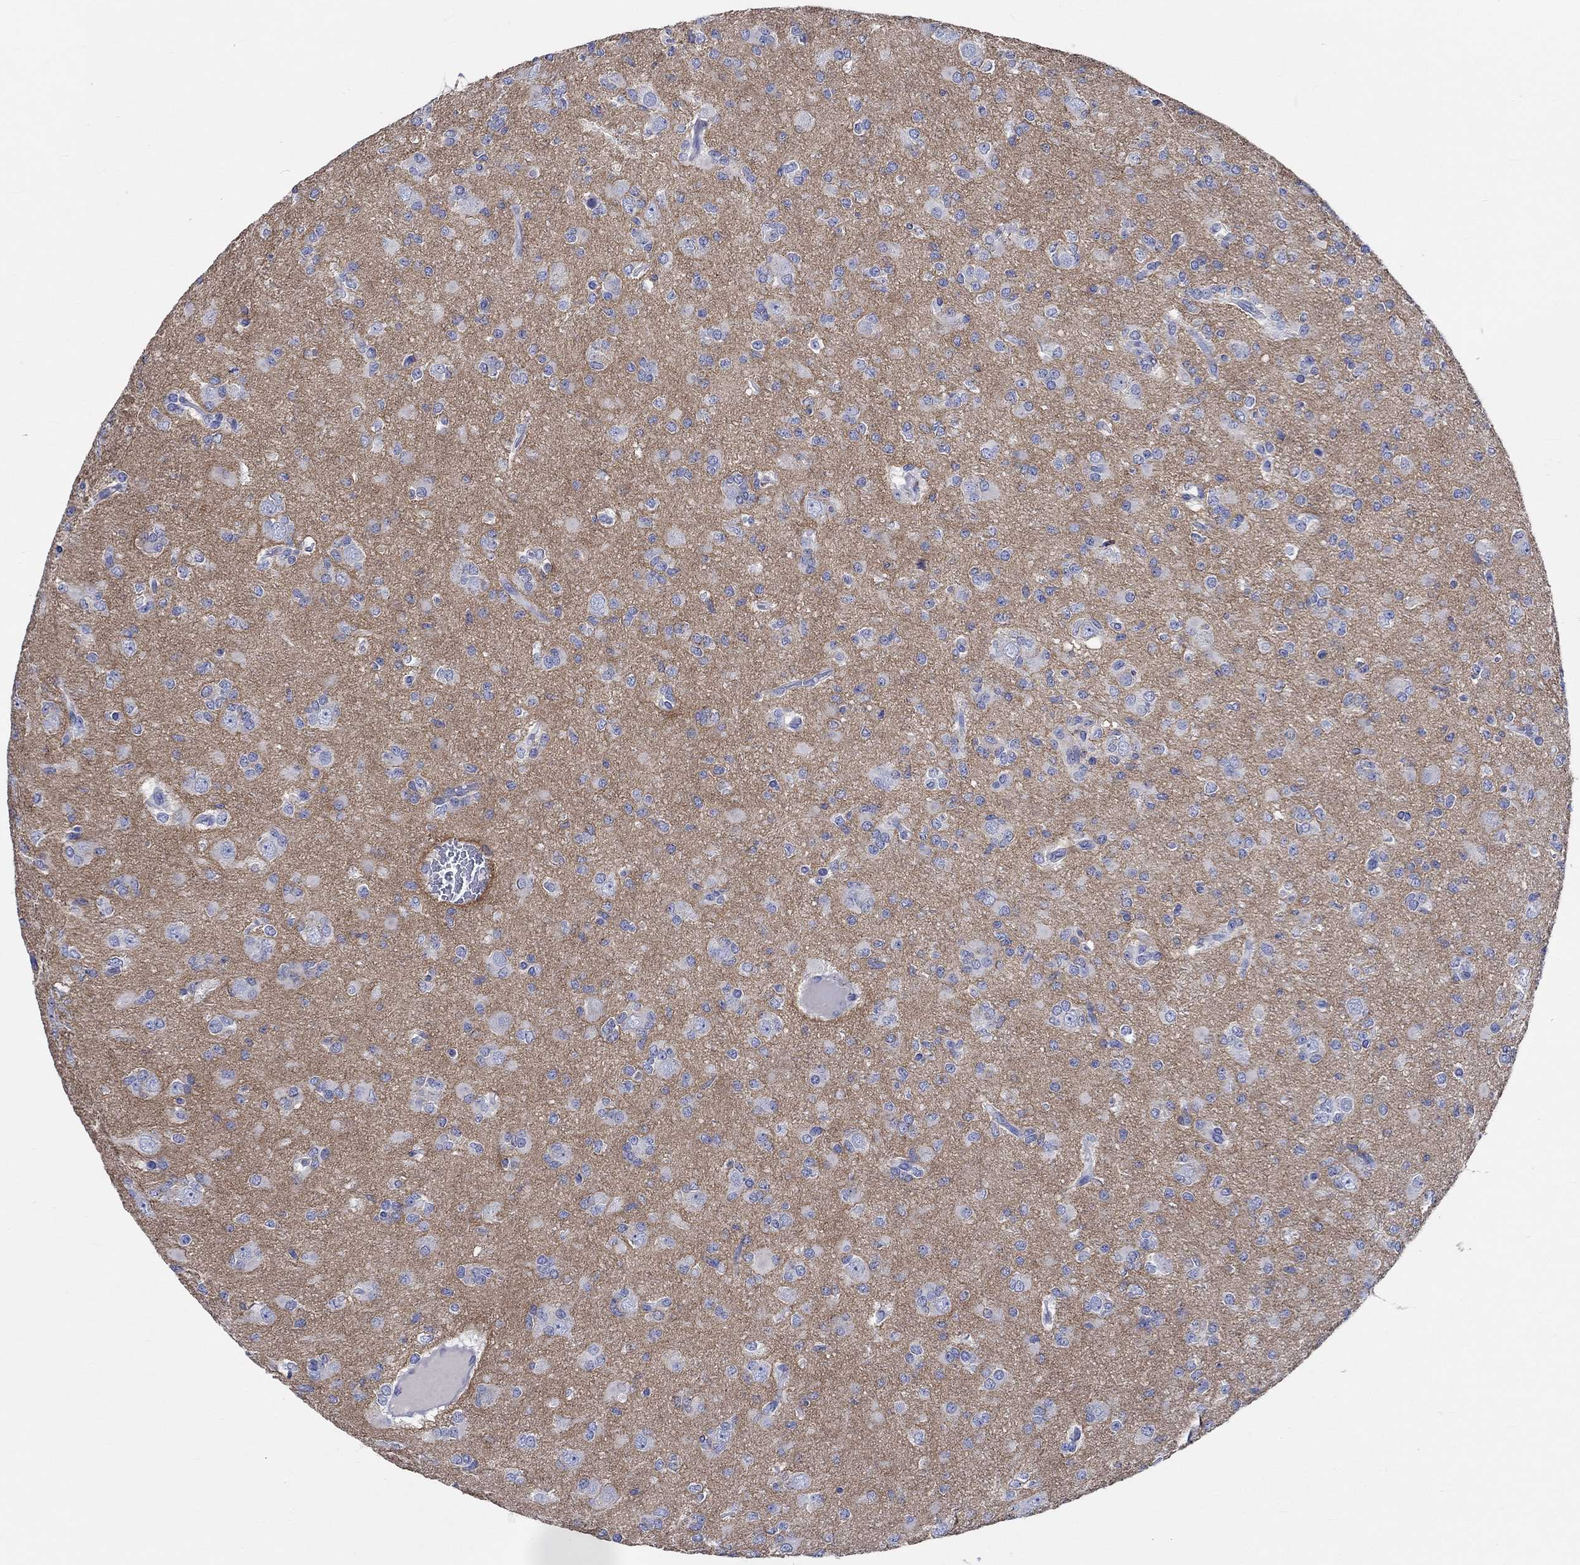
{"staining": {"intensity": "negative", "quantity": "none", "location": "none"}, "tissue": "glioma", "cell_type": "Tumor cells", "image_type": "cancer", "snomed": [{"axis": "morphology", "description": "Glioma, malignant, Low grade"}, {"axis": "topography", "description": "Brain"}], "caption": "This is an immunohistochemistry (IHC) photomicrograph of human glioma. There is no positivity in tumor cells.", "gene": "SHISA4", "patient": {"sex": "male", "age": 27}}